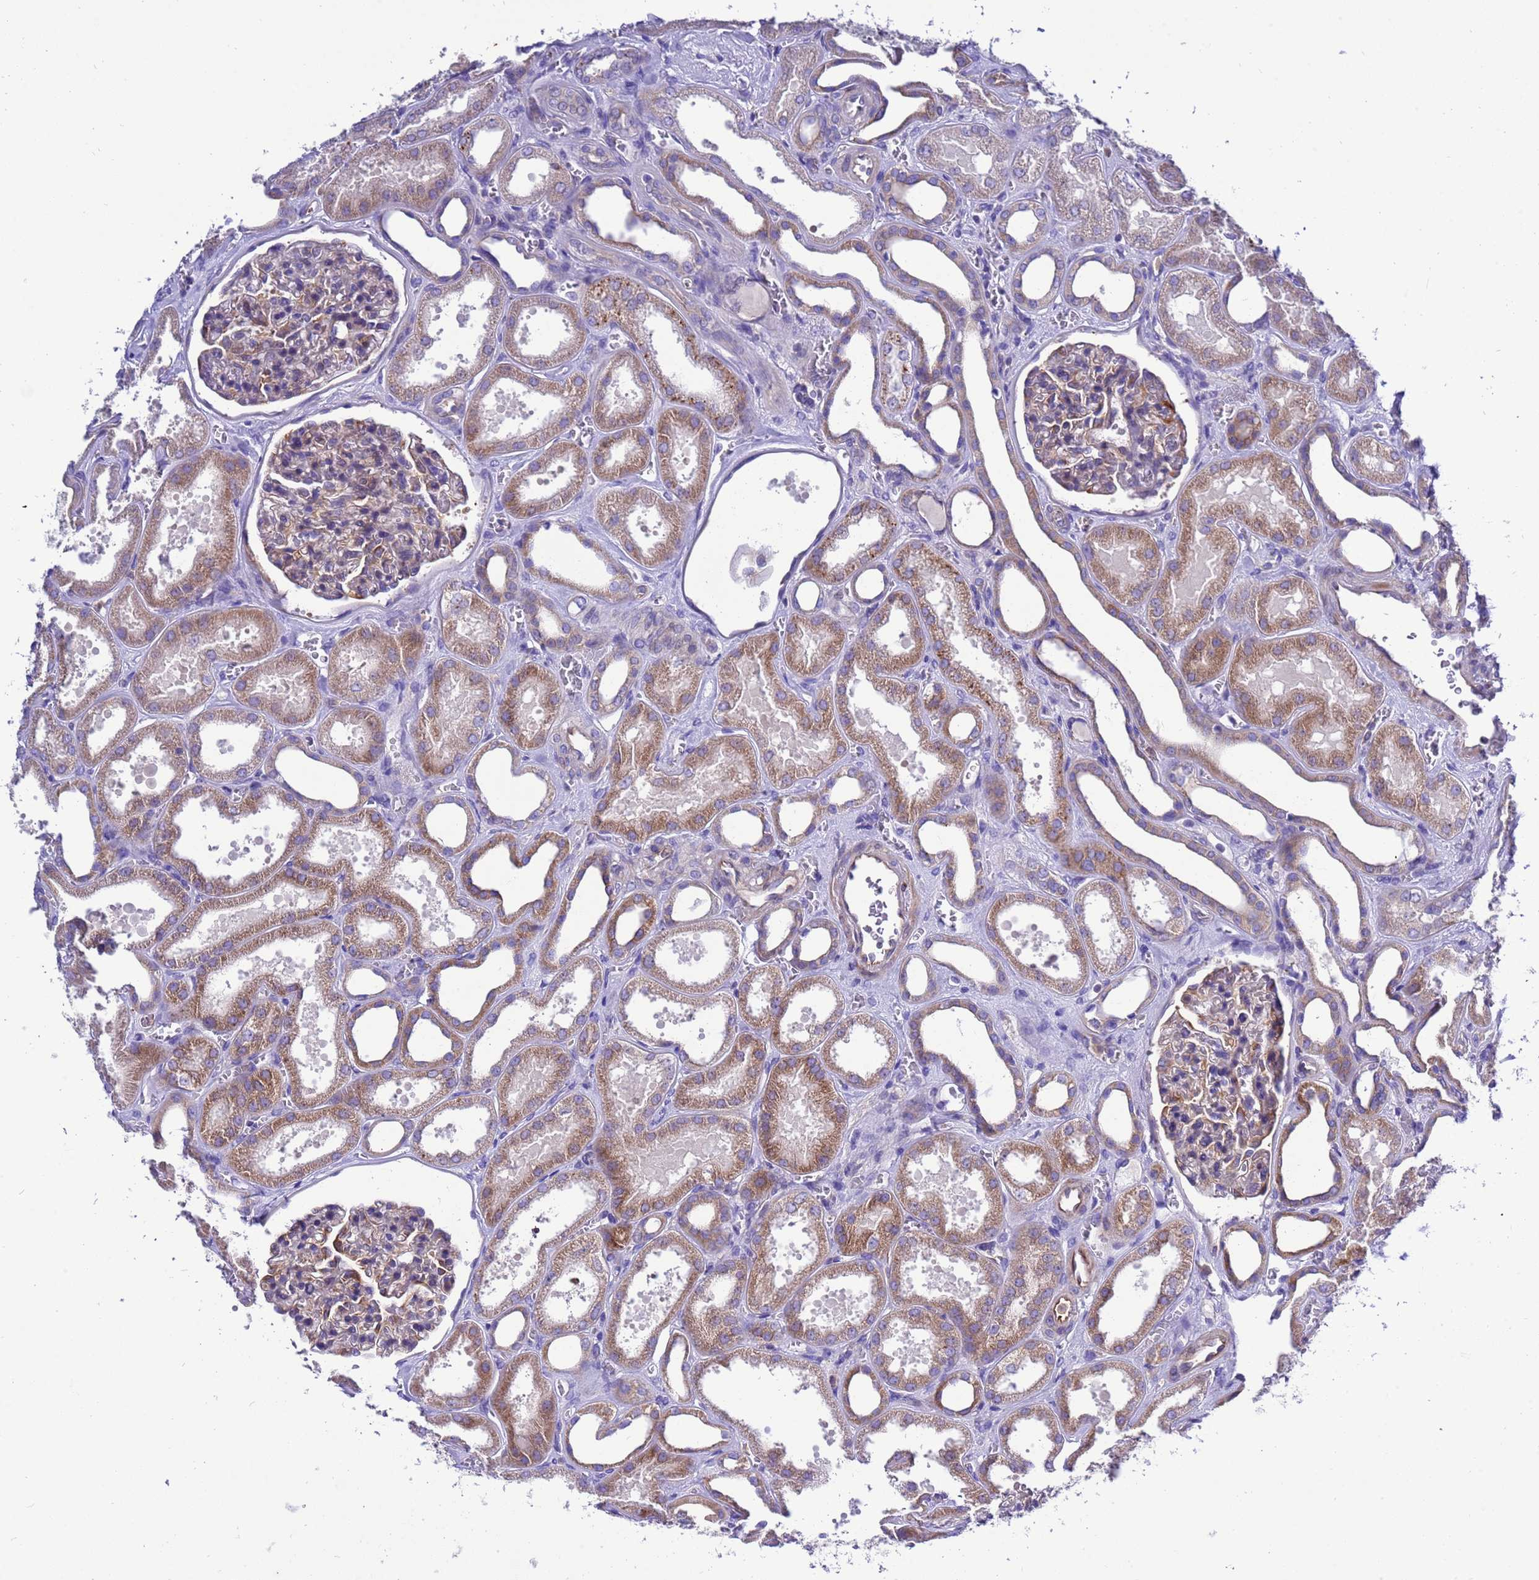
{"staining": {"intensity": "weak", "quantity": "<25%", "location": "cytoplasmic/membranous"}, "tissue": "kidney", "cell_type": "Cells in glomeruli", "image_type": "normal", "snomed": [{"axis": "morphology", "description": "Normal tissue, NOS"}, {"axis": "morphology", "description": "Adenocarcinoma, NOS"}, {"axis": "topography", "description": "Kidney"}], "caption": "High power microscopy image of an immunohistochemistry (IHC) micrograph of unremarkable kidney, revealing no significant staining in cells in glomeruli. The staining was performed using DAB (3,3'-diaminobenzidine) to visualize the protein expression in brown, while the nuclei were stained in blue with hematoxylin (Magnification: 20x).", "gene": "KICS2", "patient": {"sex": "female", "age": 68}}